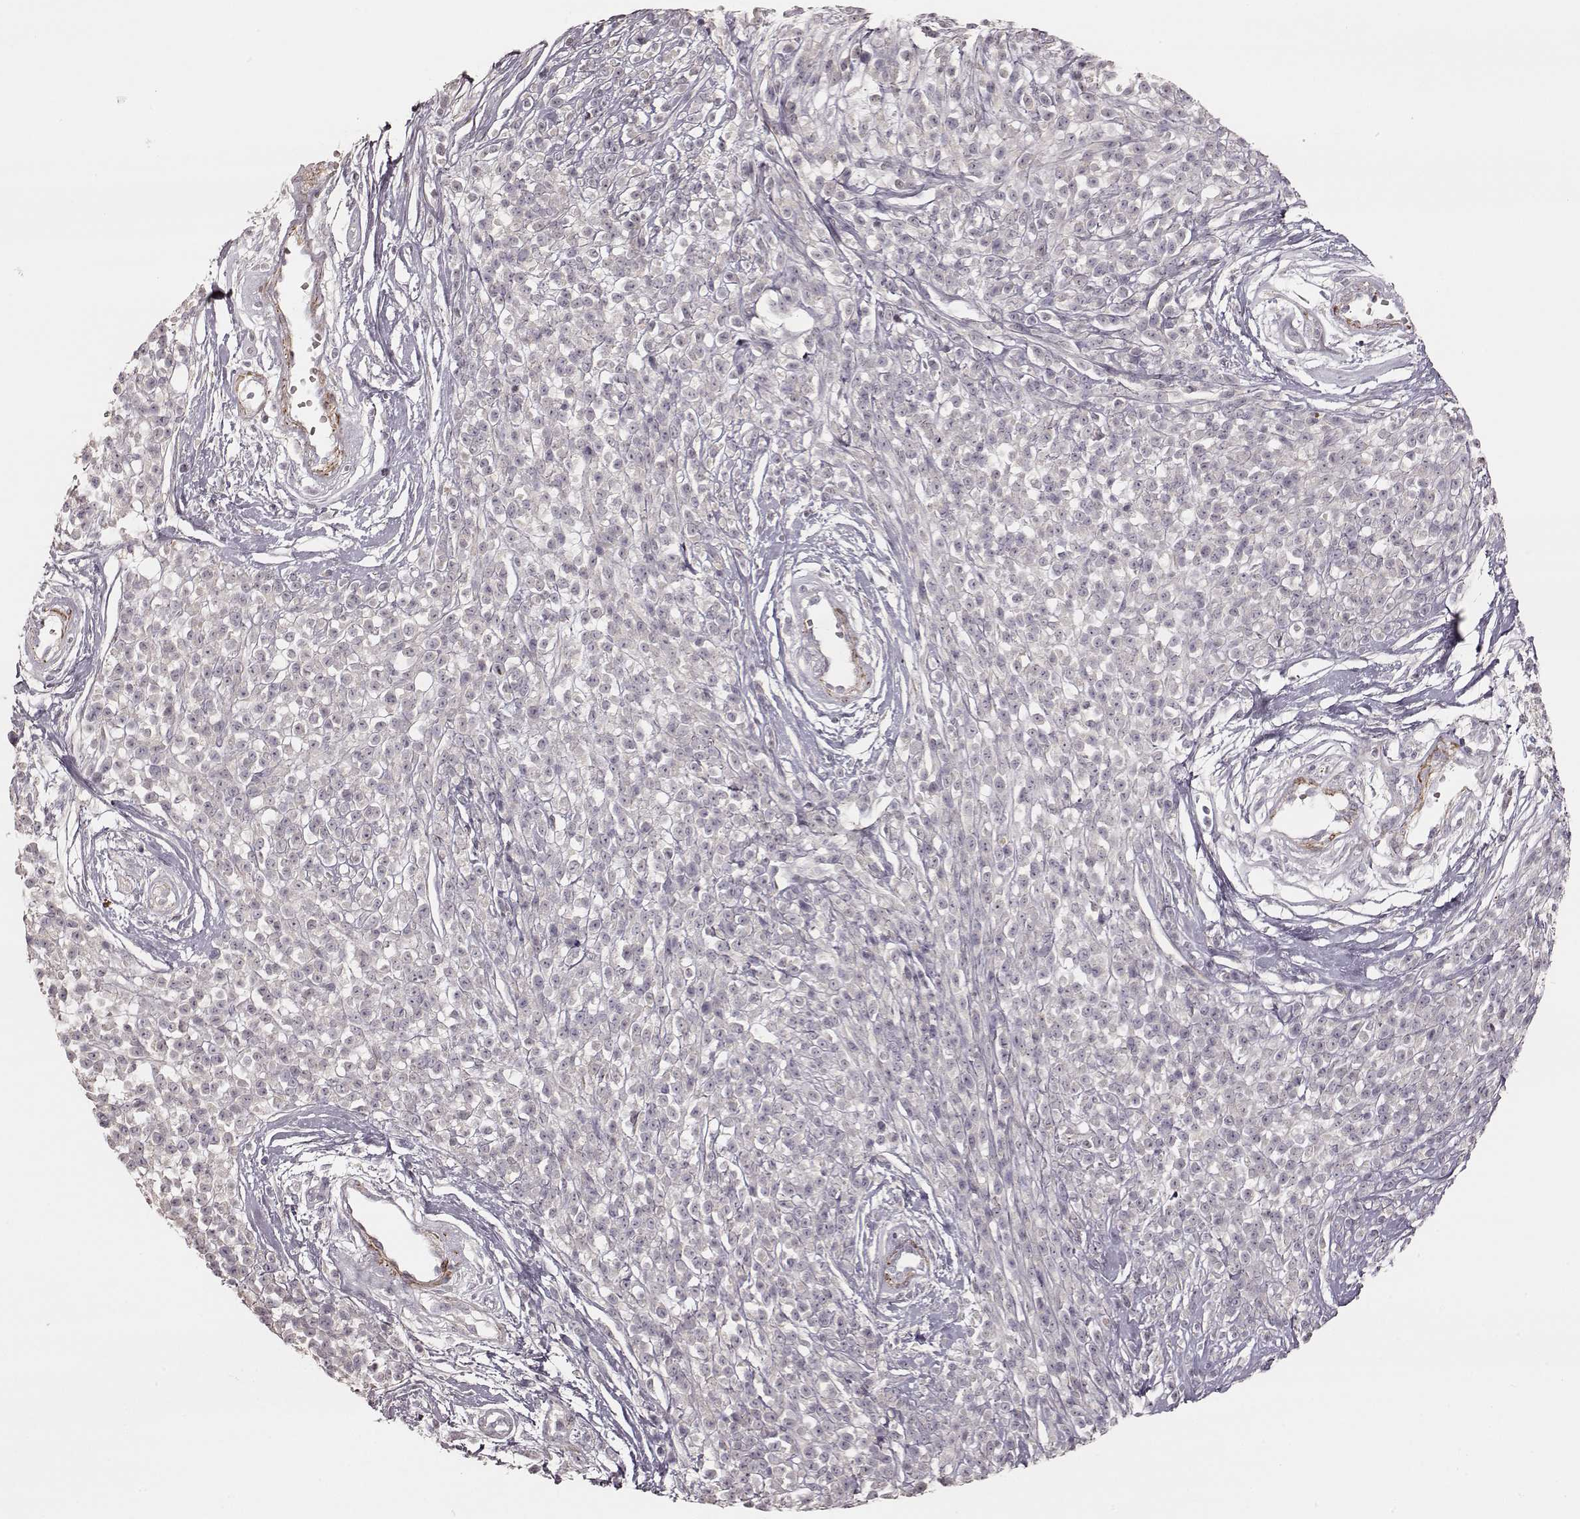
{"staining": {"intensity": "negative", "quantity": "none", "location": "none"}, "tissue": "melanoma", "cell_type": "Tumor cells", "image_type": "cancer", "snomed": [{"axis": "morphology", "description": "Malignant melanoma, NOS"}, {"axis": "topography", "description": "Skin"}, {"axis": "topography", "description": "Skin of trunk"}], "caption": "Tumor cells show no significant expression in malignant melanoma.", "gene": "KCNJ9", "patient": {"sex": "male", "age": 74}}